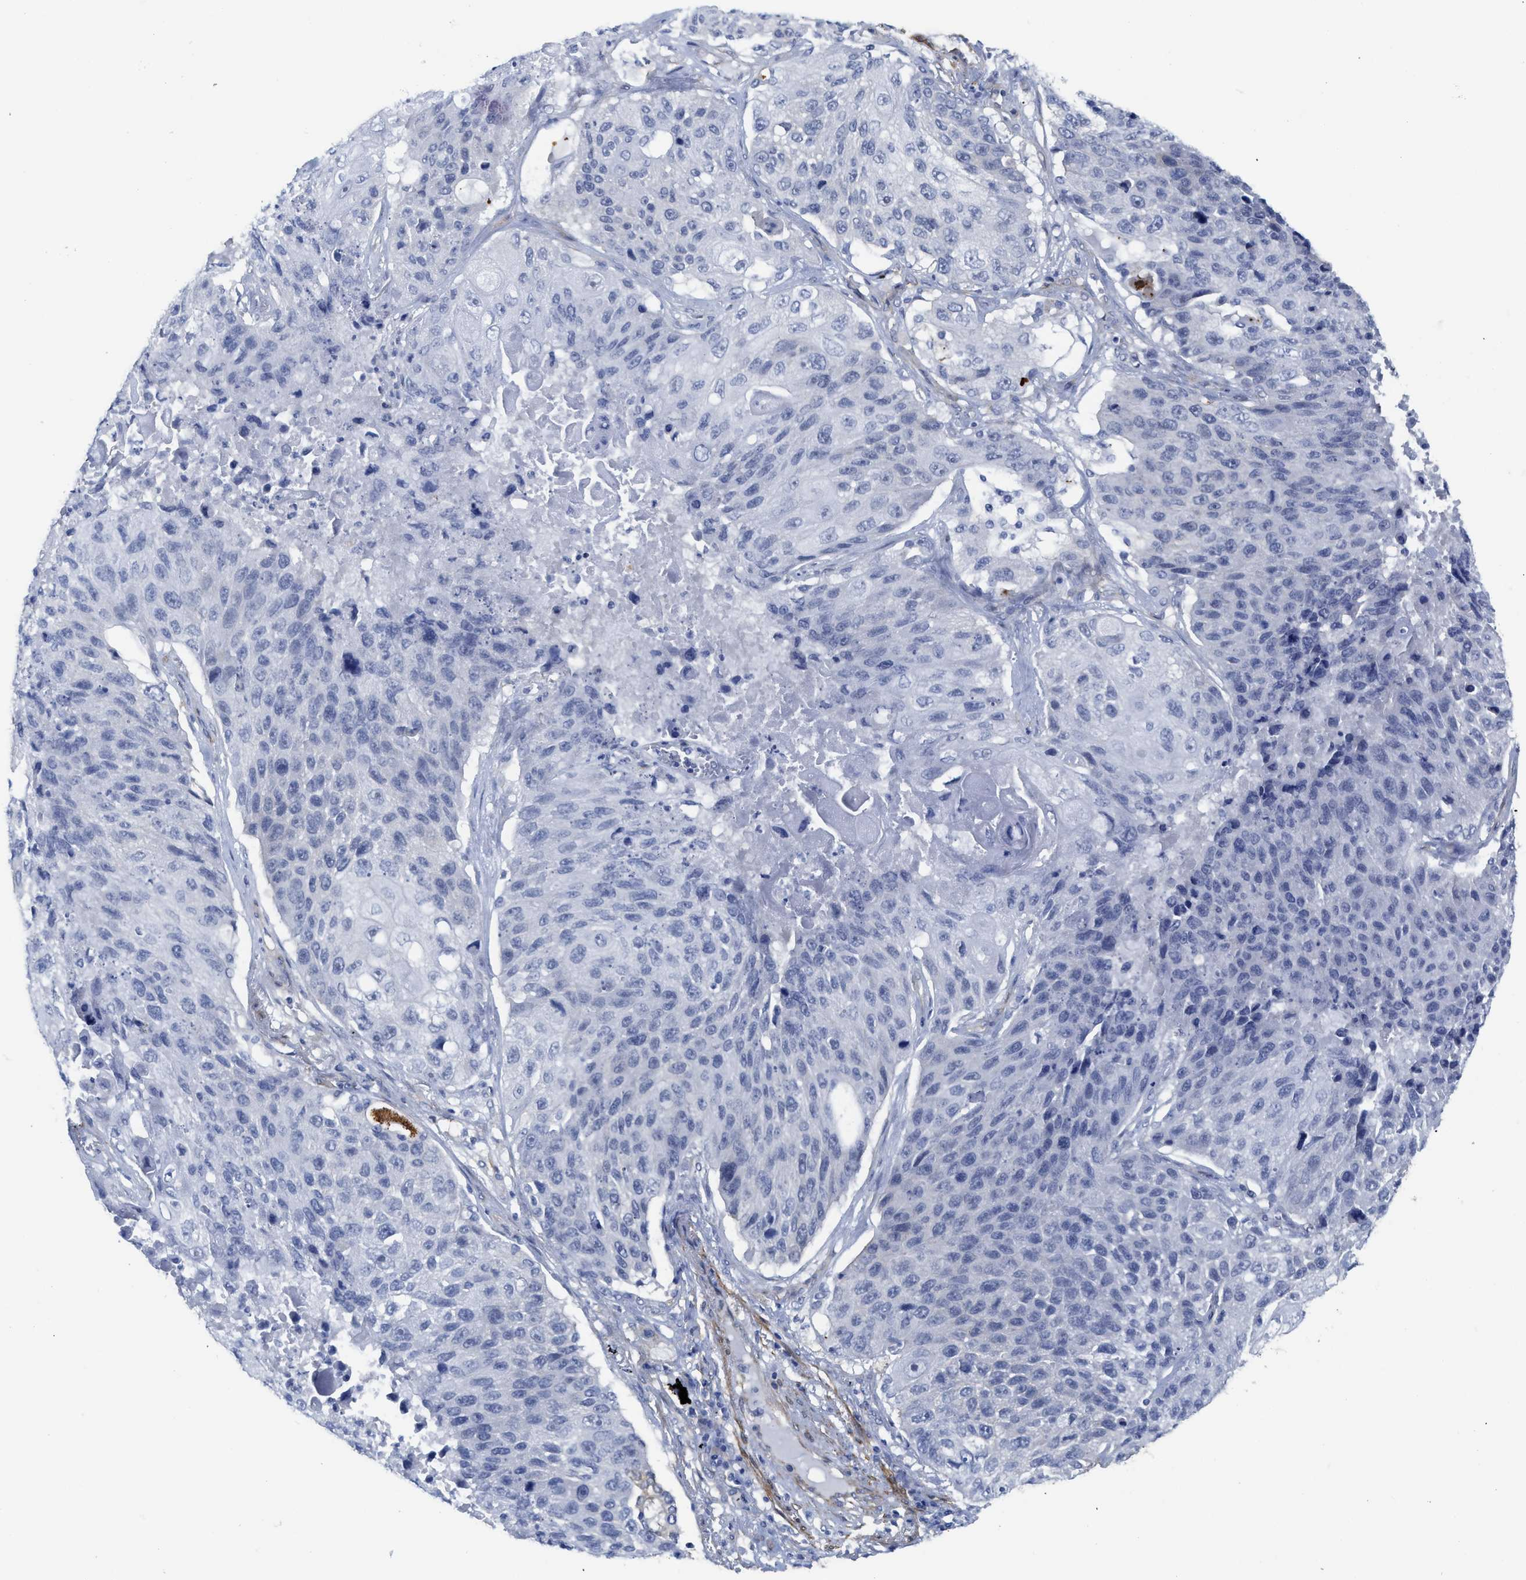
{"staining": {"intensity": "negative", "quantity": "none", "location": "none"}, "tissue": "lung cancer", "cell_type": "Tumor cells", "image_type": "cancer", "snomed": [{"axis": "morphology", "description": "Squamous cell carcinoma, NOS"}, {"axis": "topography", "description": "Lung"}], "caption": "DAB (3,3'-diaminobenzidine) immunohistochemical staining of lung squamous cell carcinoma reveals no significant positivity in tumor cells.", "gene": "TUB", "patient": {"sex": "male", "age": 61}}